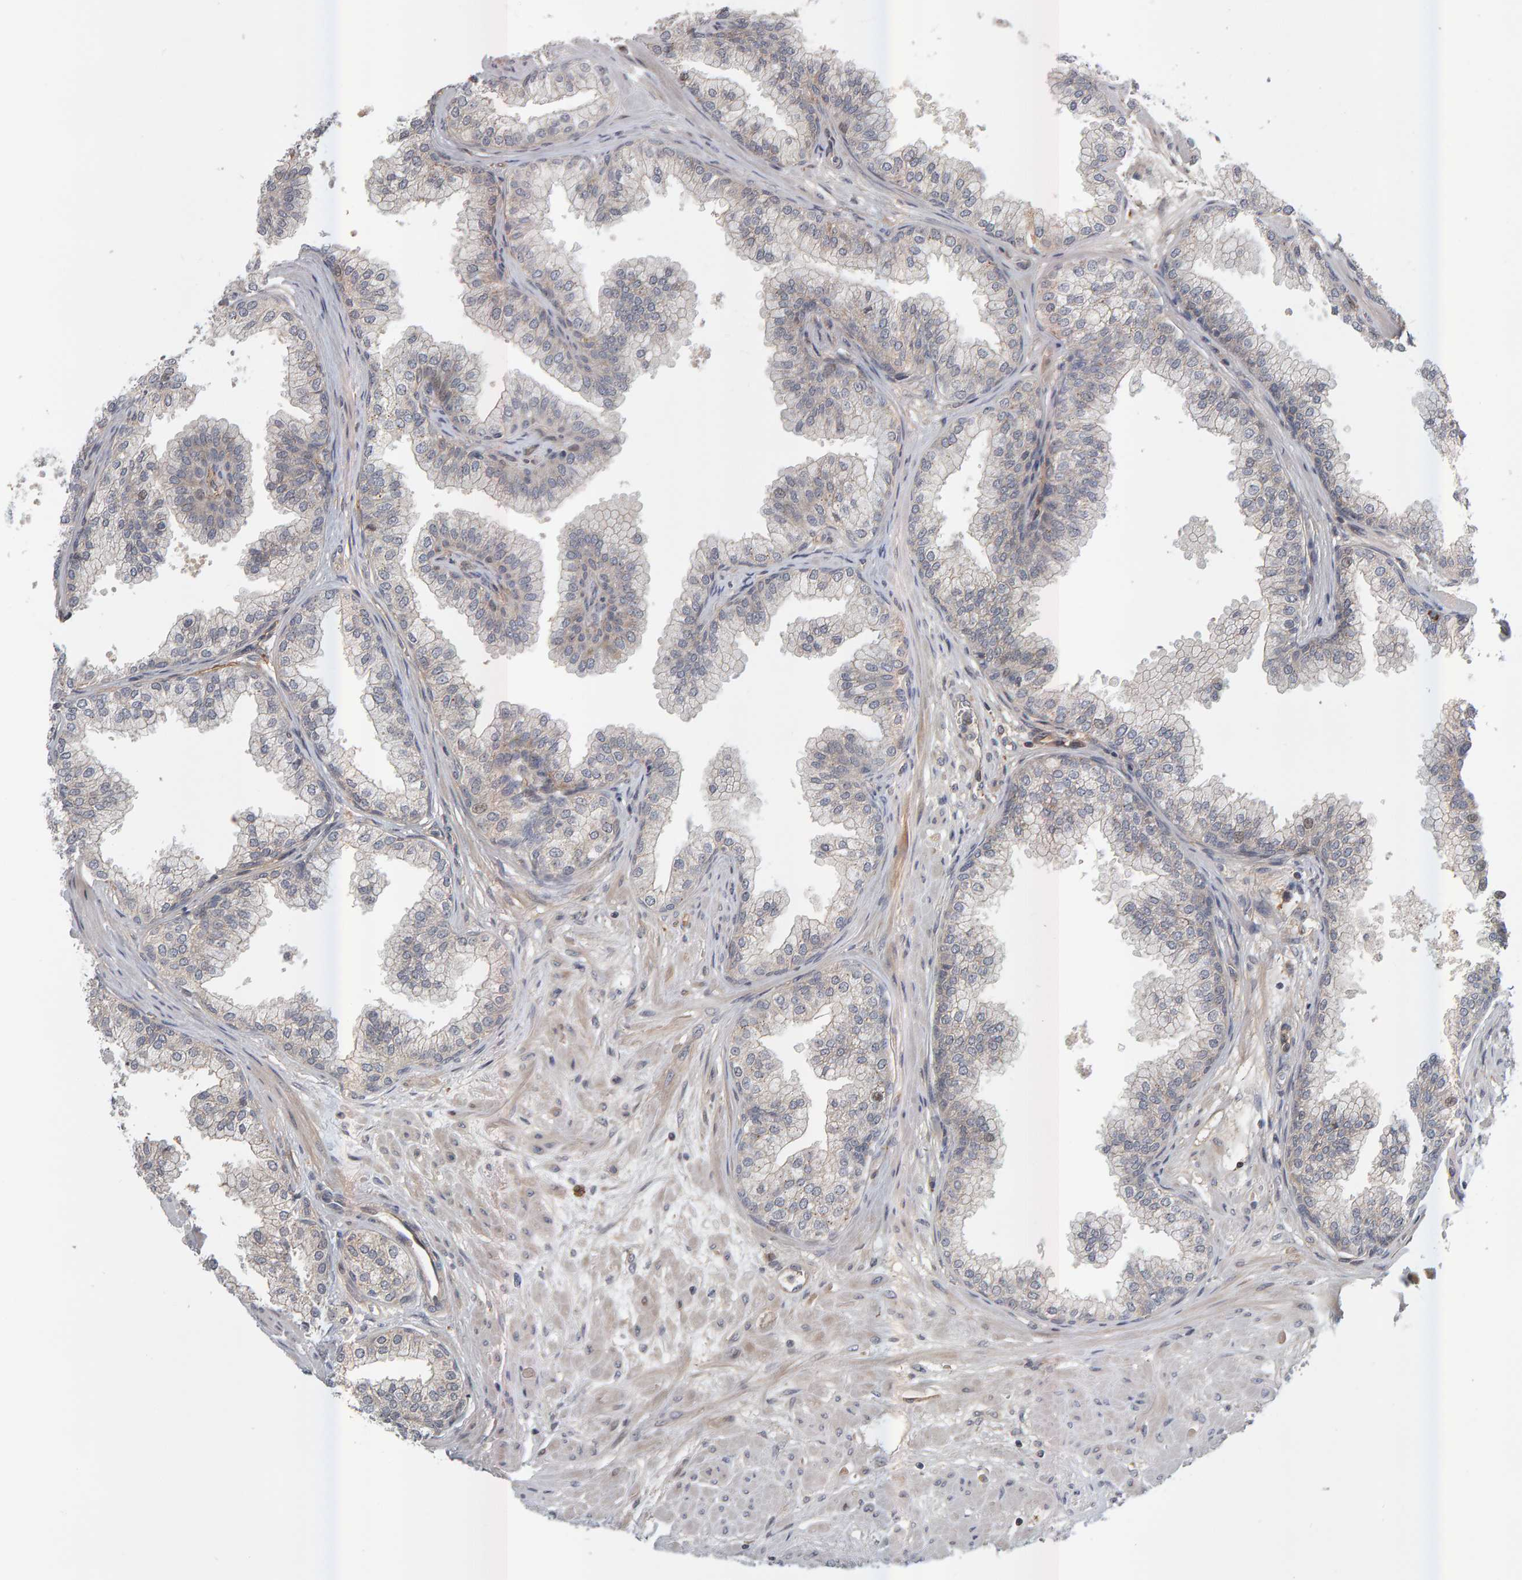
{"staining": {"intensity": "negative", "quantity": "none", "location": "none"}, "tissue": "prostate", "cell_type": "Glandular cells", "image_type": "normal", "snomed": [{"axis": "morphology", "description": "Normal tissue, NOS"}, {"axis": "morphology", "description": "Urothelial carcinoma, Low grade"}, {"axis": "topography", "description": "Urinary bladder"}, {"axis": "topography", "description": "Prostate"}], "caption": "Glandular cells are negative for protein expression in benign human prostate.", "gene": "ZNF160", "patient": {"sex": "male", "age": 60}}